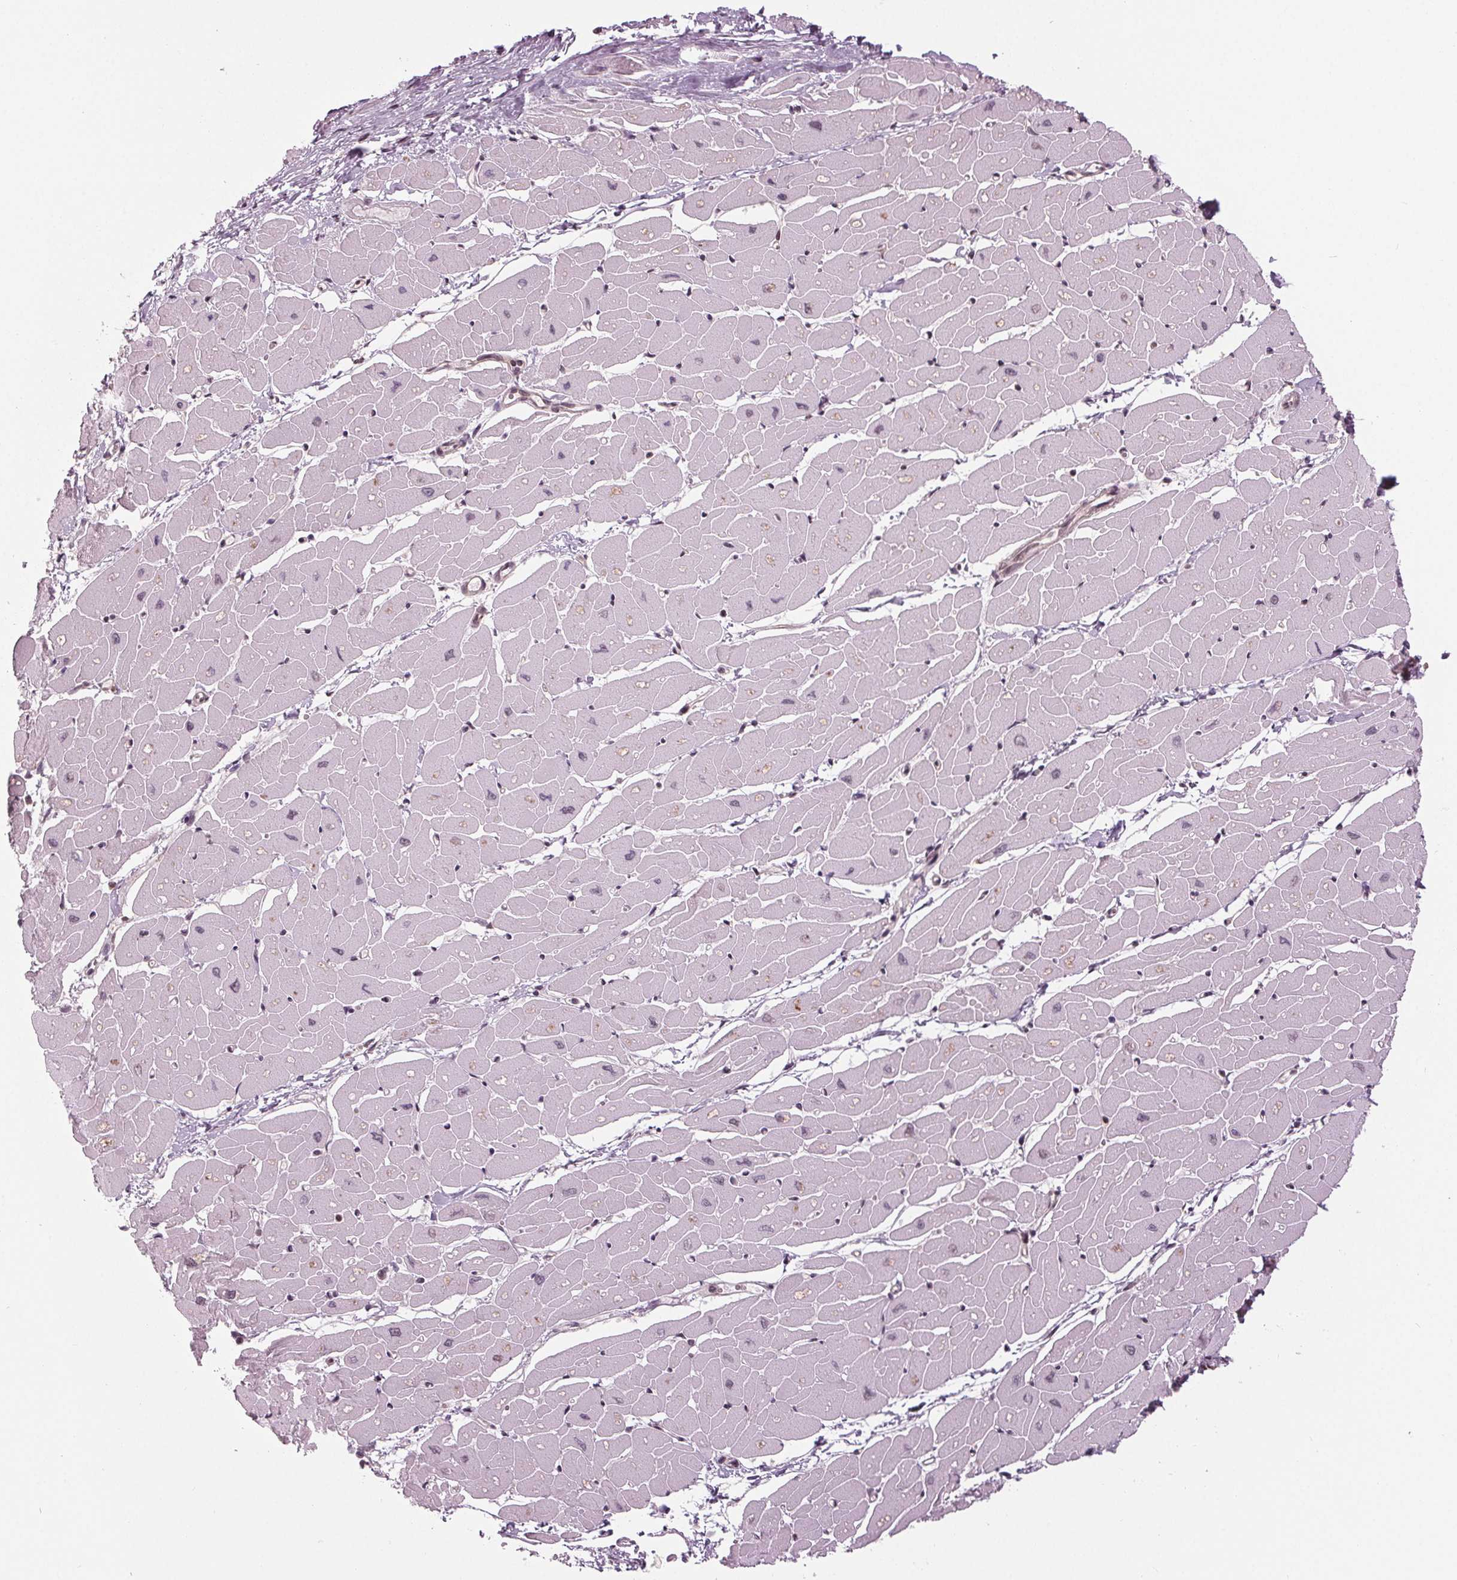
{"staining": {"intensity": "moderate", "quantity": "<25%", "location": "nuclear"}, "tissue": "heart muscle", "cell_type": "Cardiomyocytes", "image_type": "normal", "snomed": [{"axis": "morphology", "description": "Normal tissue, NOS"}, {"axis": "topography", "description": "Heart"}], "caption": "A photomicrograph showing moderate nuclear staining in approximately <25% of cardiomyocytes in unremarkable heart muscle, as visualized by brown immunohistochemical staining.", "gene": "LSM2", "patient": {"sex": "male", "age": 57}}